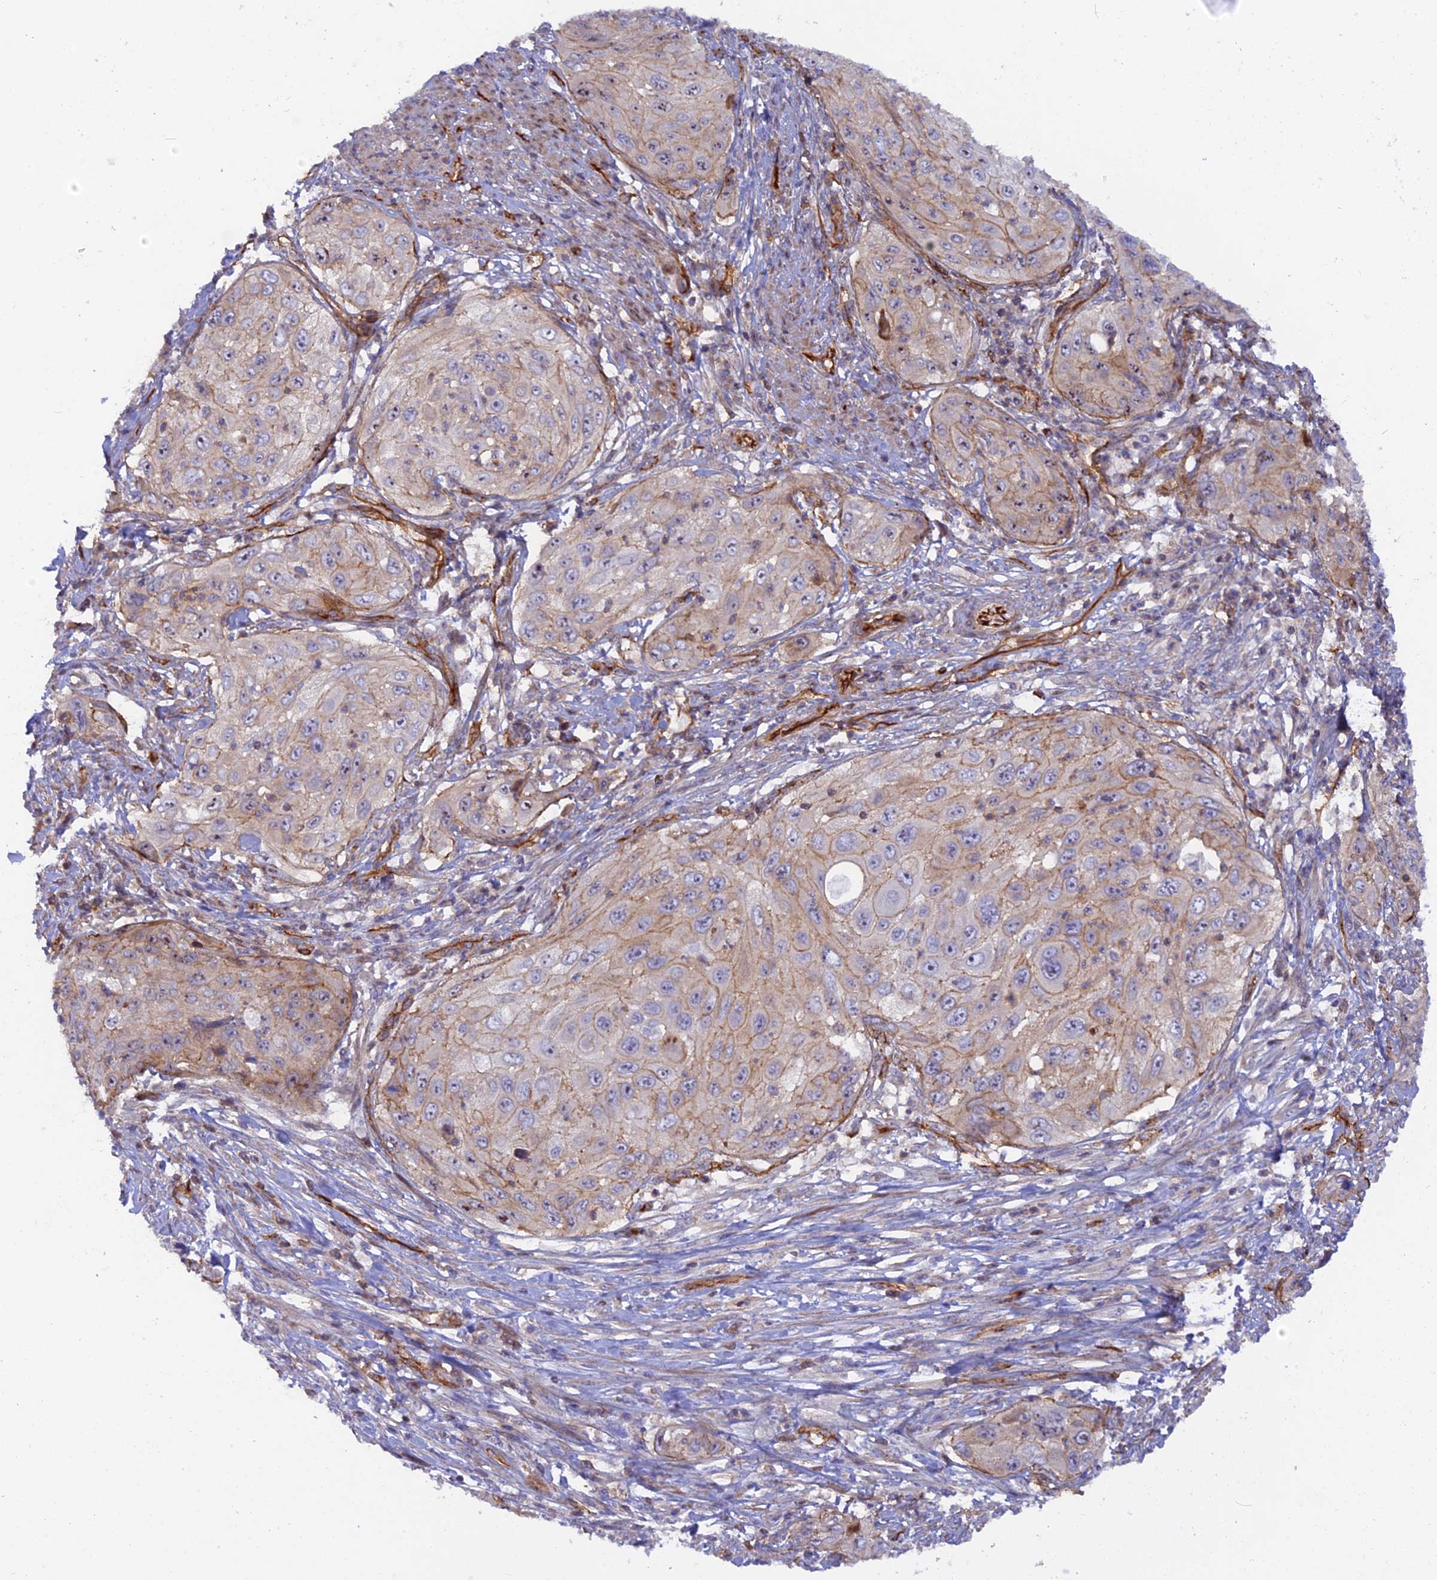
{"staining": {"intensity": "weak", "quantity": "25%-75%", "location": "cytoplasmic/membranous"}, "tissue": "cervical cancer", "cell_type": "Tumor cells", "image_type": "cancer", "snomed": [{"axis": "morphology", "description": "Squamous cell carcinoma, NOS"}, {"axis": "topography", "description": "Cervix"}], "caption": "Cervical cancer tissue shows weak cytoplasmic/membranous staining in approximately 25%-75% of tumor cells", "gene": "CNBD2", "patient": {"sex": "female", "age": 67}}